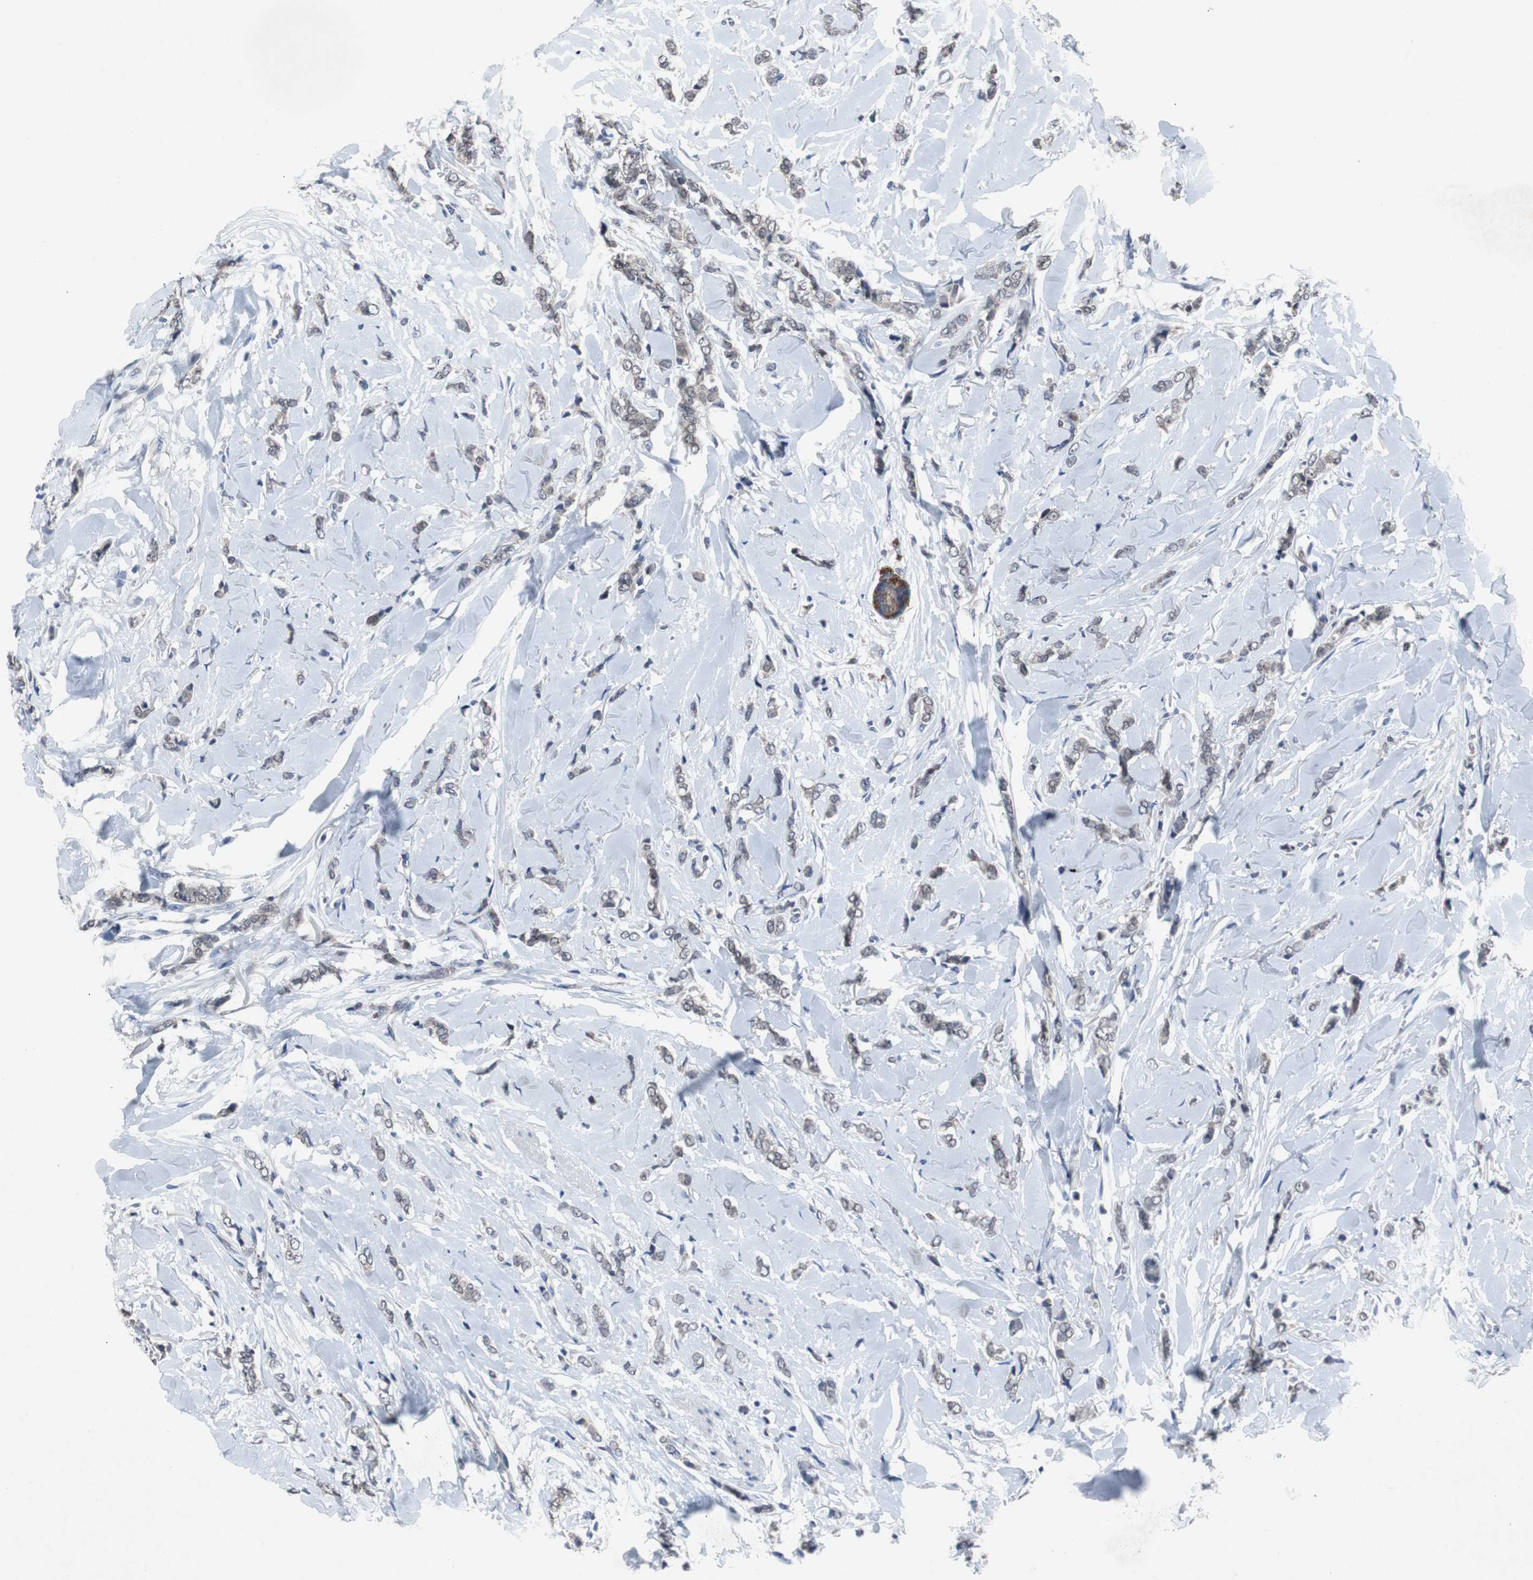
{"staining": {"intensity": "weak", "quantity": ">75%", "location": "nuclear"}, "tissue": "breast cancer", "cell_type": "Tumor cells", "image_type": "cancer", "snomed": [{"axis": "morphology", "description": "Lobular carcinoma"}, {"axis": "topography", "description": "Skin"}, {"axis": "topography", "description": "Breast"}], "caption": "Immunohistochemistry image of neoplastic tissue: human breast cancer (lobular carcinoma) stained using immunohistochemistry reveals low levels of weak protein expression localized specifically in the nuclear of tumor cells, appearing as a nuclear brown color.", "gene": "RBM47", "patient": {"sex": "female", "age": 46}}